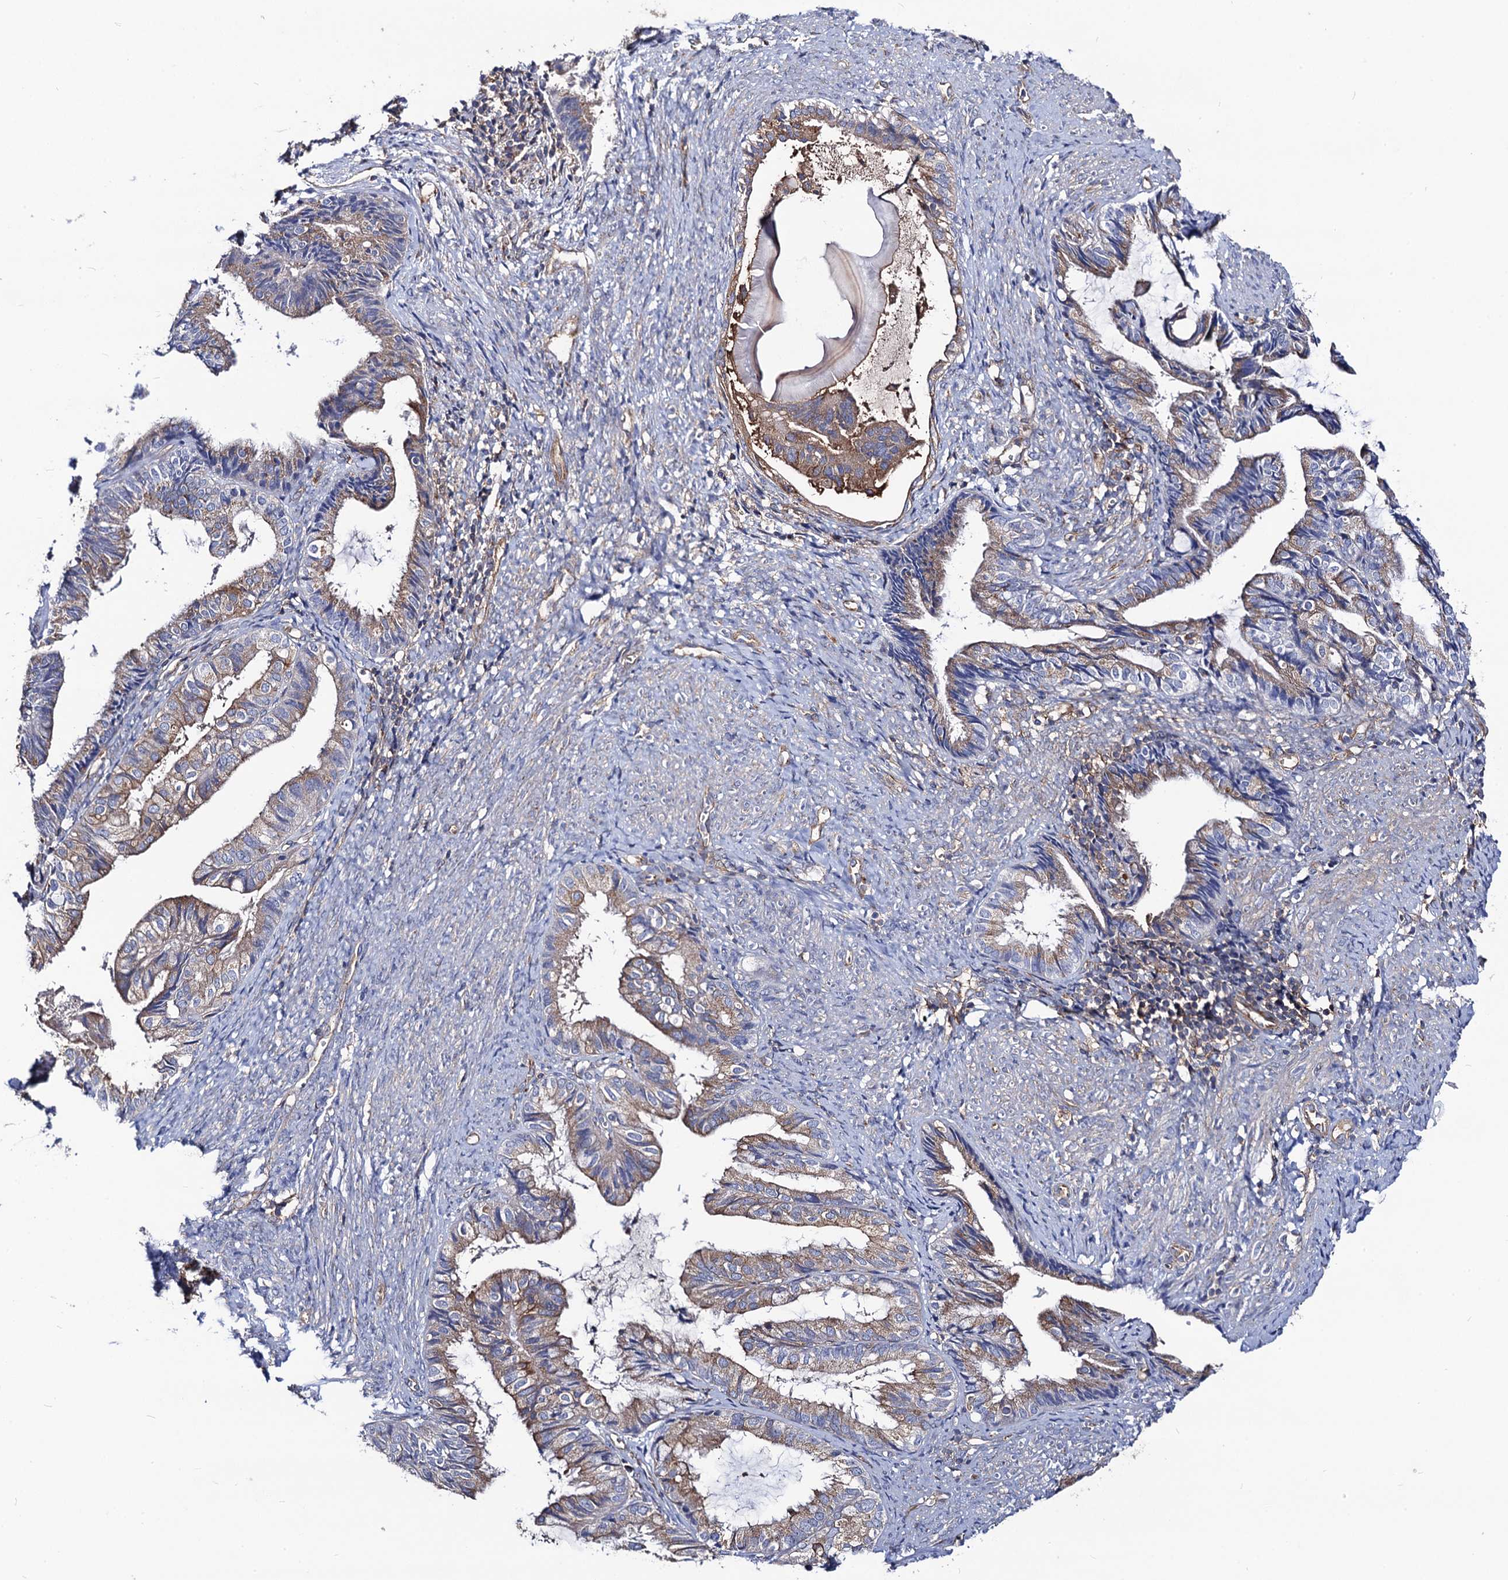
{"staining": {"intensity": "moderate", "quantity": "25%-75%", "location": "cytoplasmic/membranous"}, "tissue": "endometrial cancer", "cell_type": "Tumor cells", "image_type": "cancer", "snomed": [{"axis": "morphology", "description": "Adenocarcinoma, NOS"}, {"axis": "topography", "description": "Endometrium"}], "caption": "This is an image of immunohistochemistry (IHC) staining of endometrial adenocarcinoma, which shows moderate positivity in the cytoplasmic/membranous of tumor cells.", "gene": "DYDC1", "patient": {"sex": "female", "age": 86}}